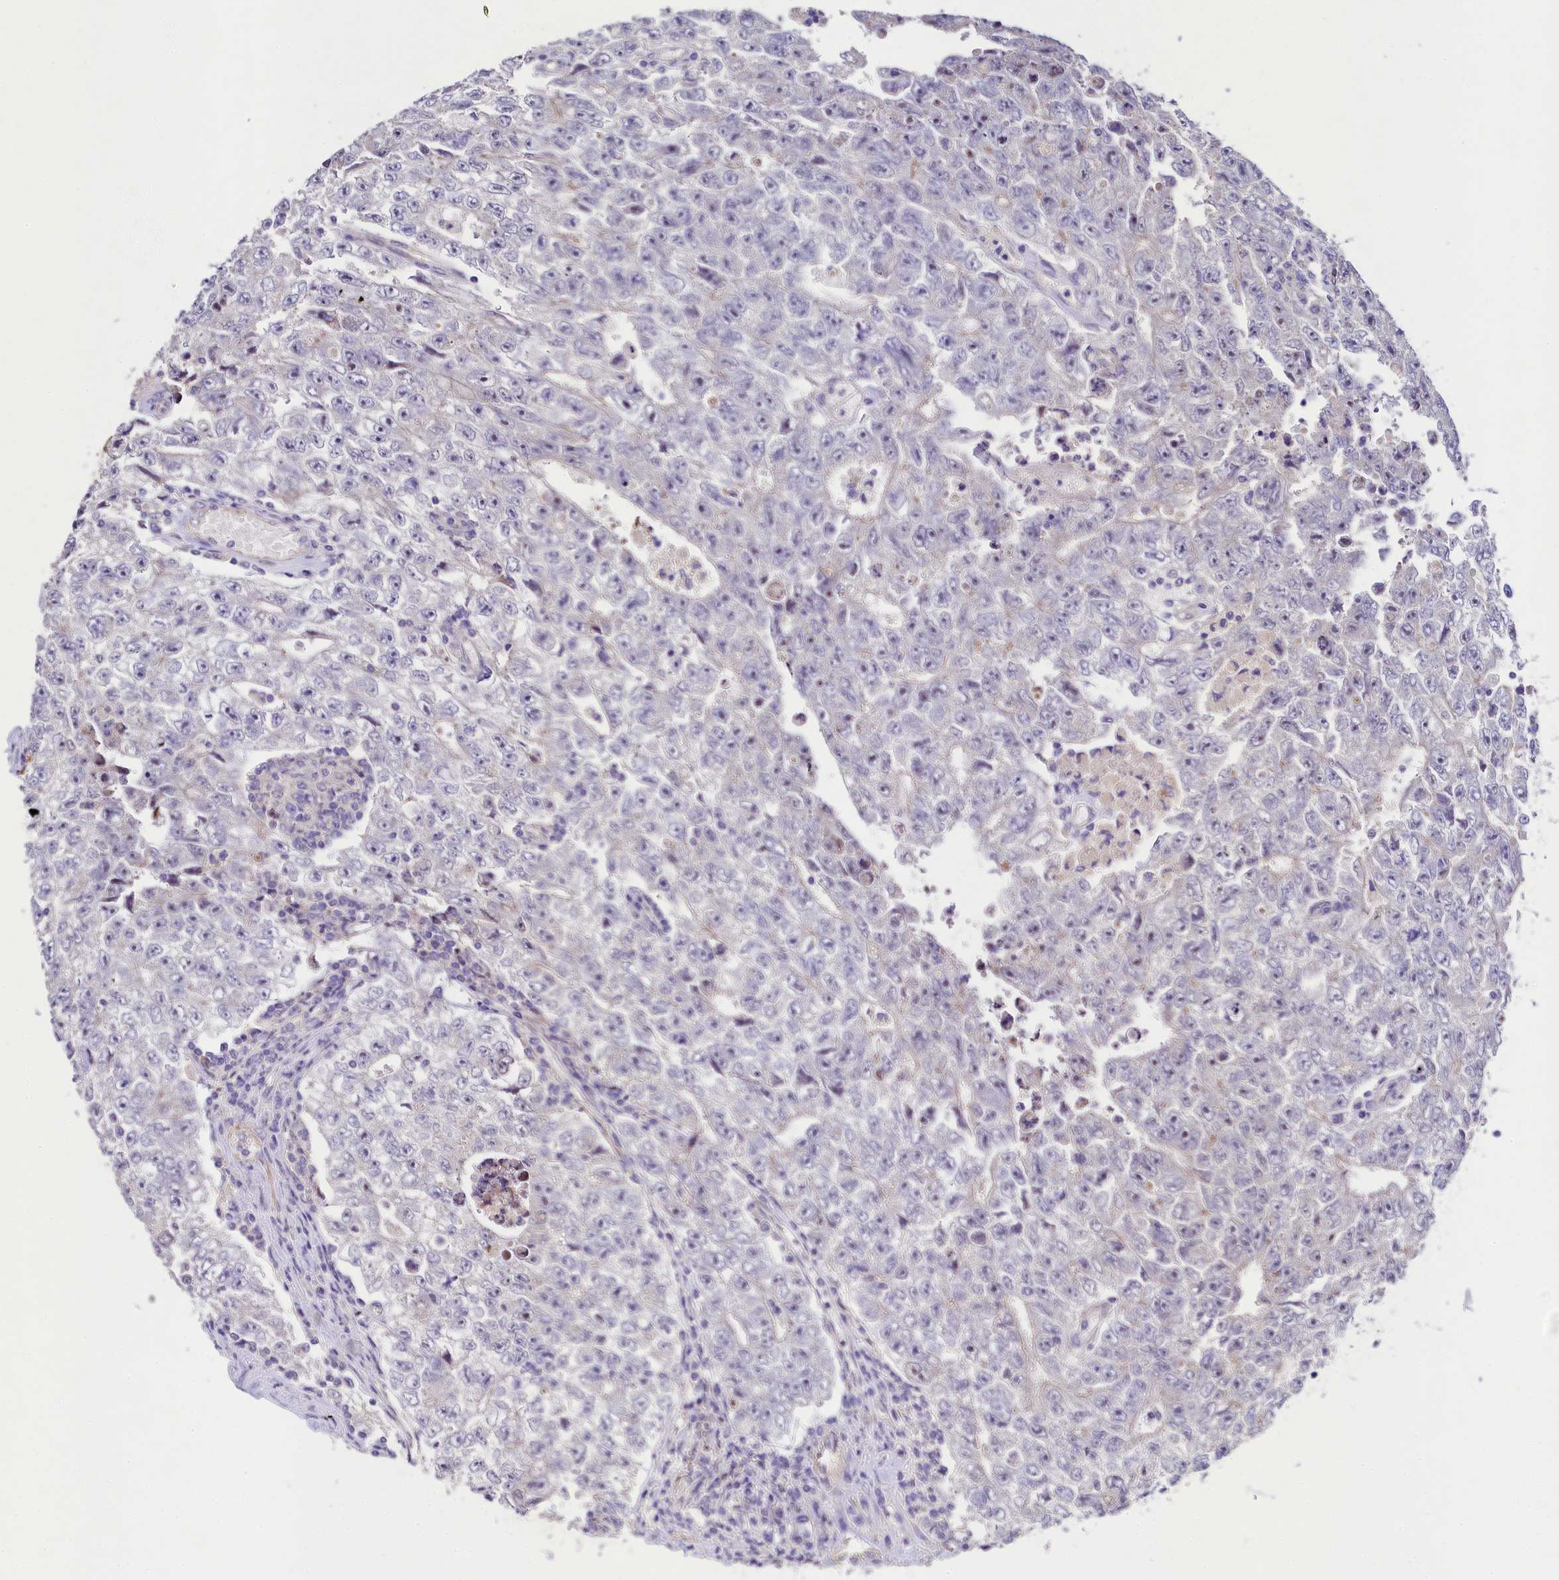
{"staining": {"intensity": "negative", "quantity": "none", "location": "none"}, "tissue": "testis cancer", "cell_type": "Tumor cells", "image_type": "cancer", "snomed": [{"axis": "morphology", "description": "Carcinoma, Embryonal, NOS"}, {"axis": "topography", "description": "Testis"}], "caption": "Immunohistochemistry (IHC) histopathology image of testis cancer (embryonal carcinoma) stained for a protein (brown), which demonstrates no positivity in tumor cells.", "gene": "FXYD6", "patient": {"sex": "male", "age": 17}}